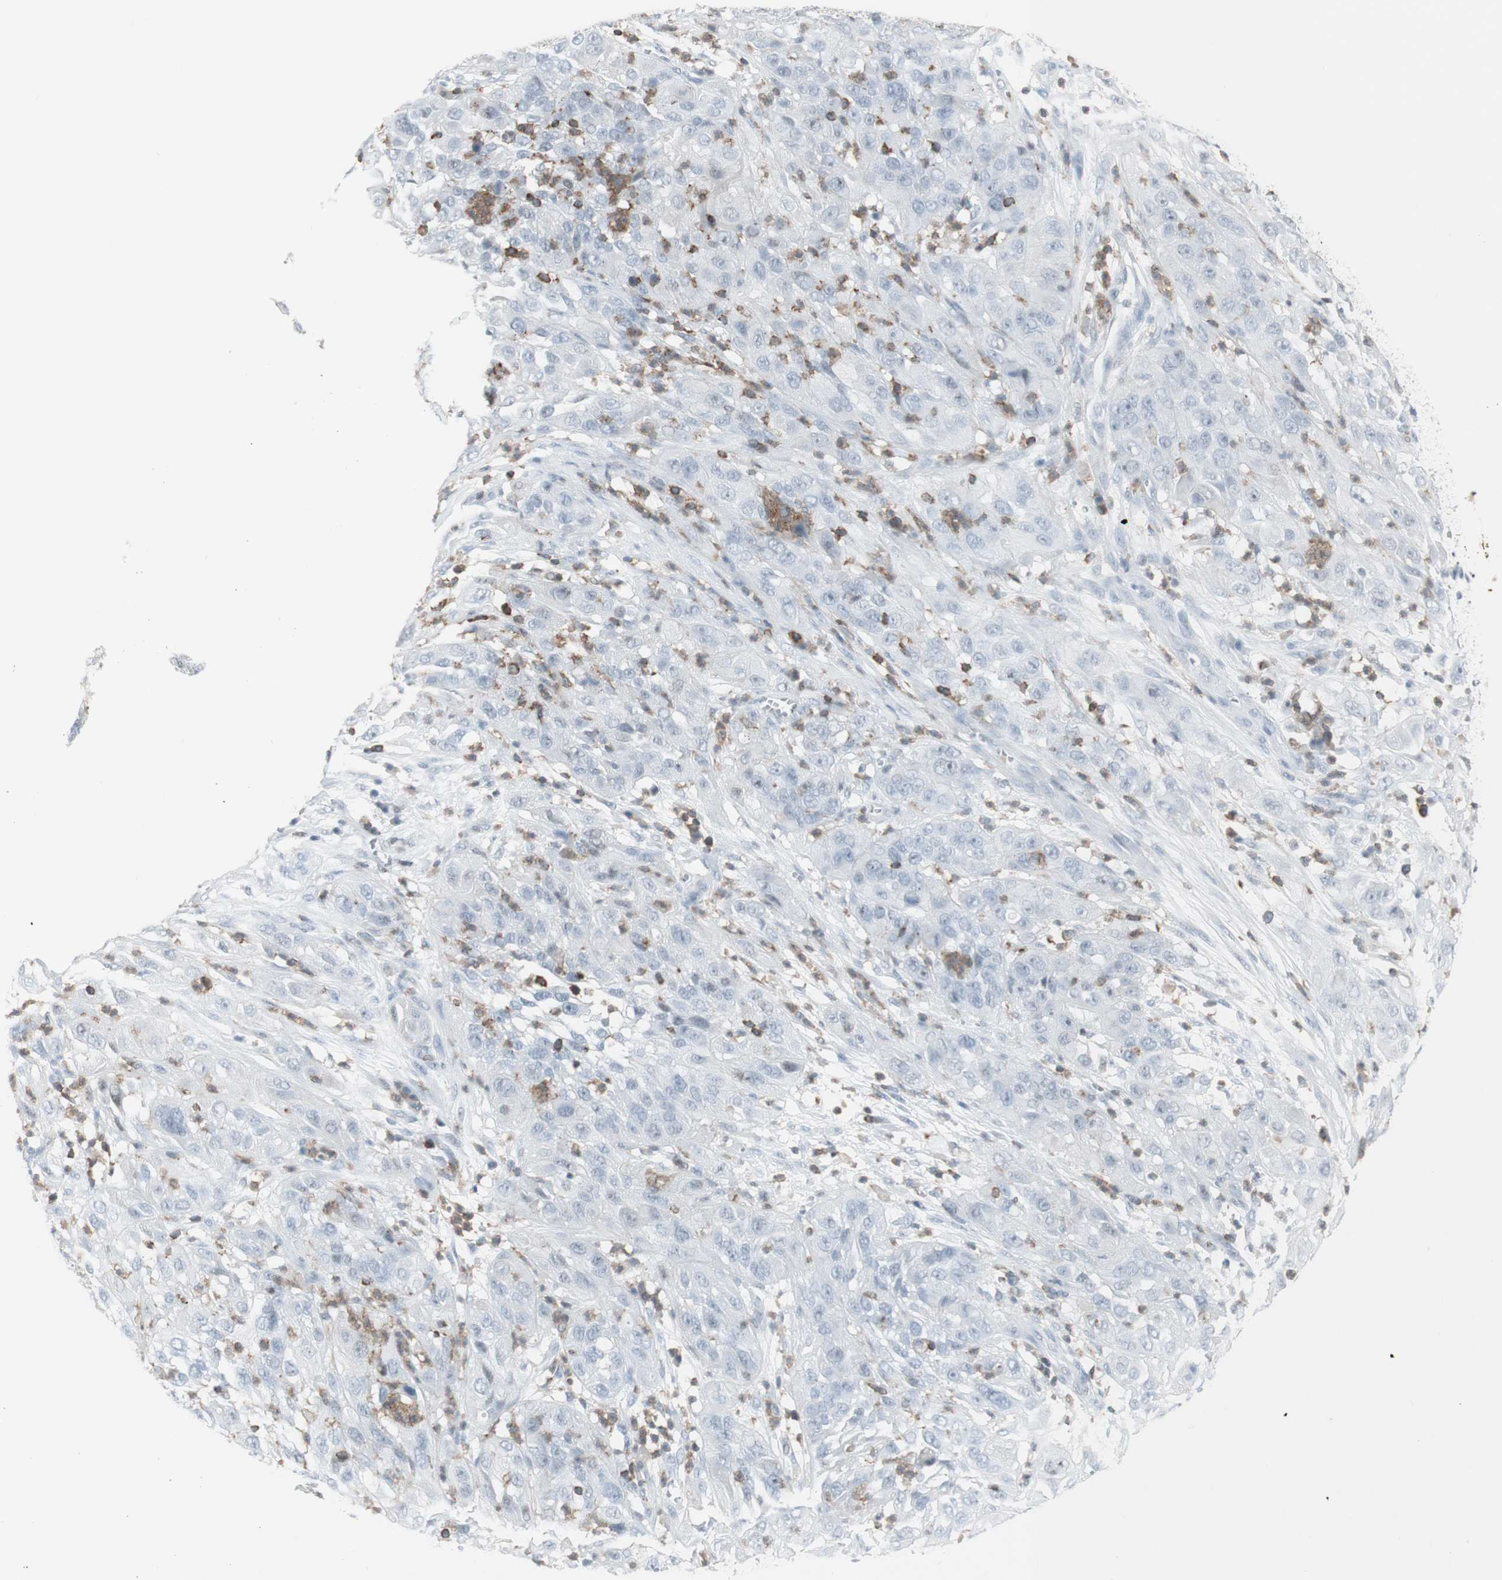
{"staining": {"intensity": "weak", "quantity": "<25%", "location": "cytoplasmic/membranous"}, "tissue": "cervical cancer", "cell_type": "Tumor cells", "image_type": "cancer", "snomed": [{"axis": "morphology", "description": "Squamous cell carcinoma, NOS"}, {"axis": "topography", "description": "Cervix"}], "caption": "A micrograph of human cervical cancer is negative for staining in tumor cells.", "gene": "NRG1", "patient": {"sex": "female", "age": 32}}